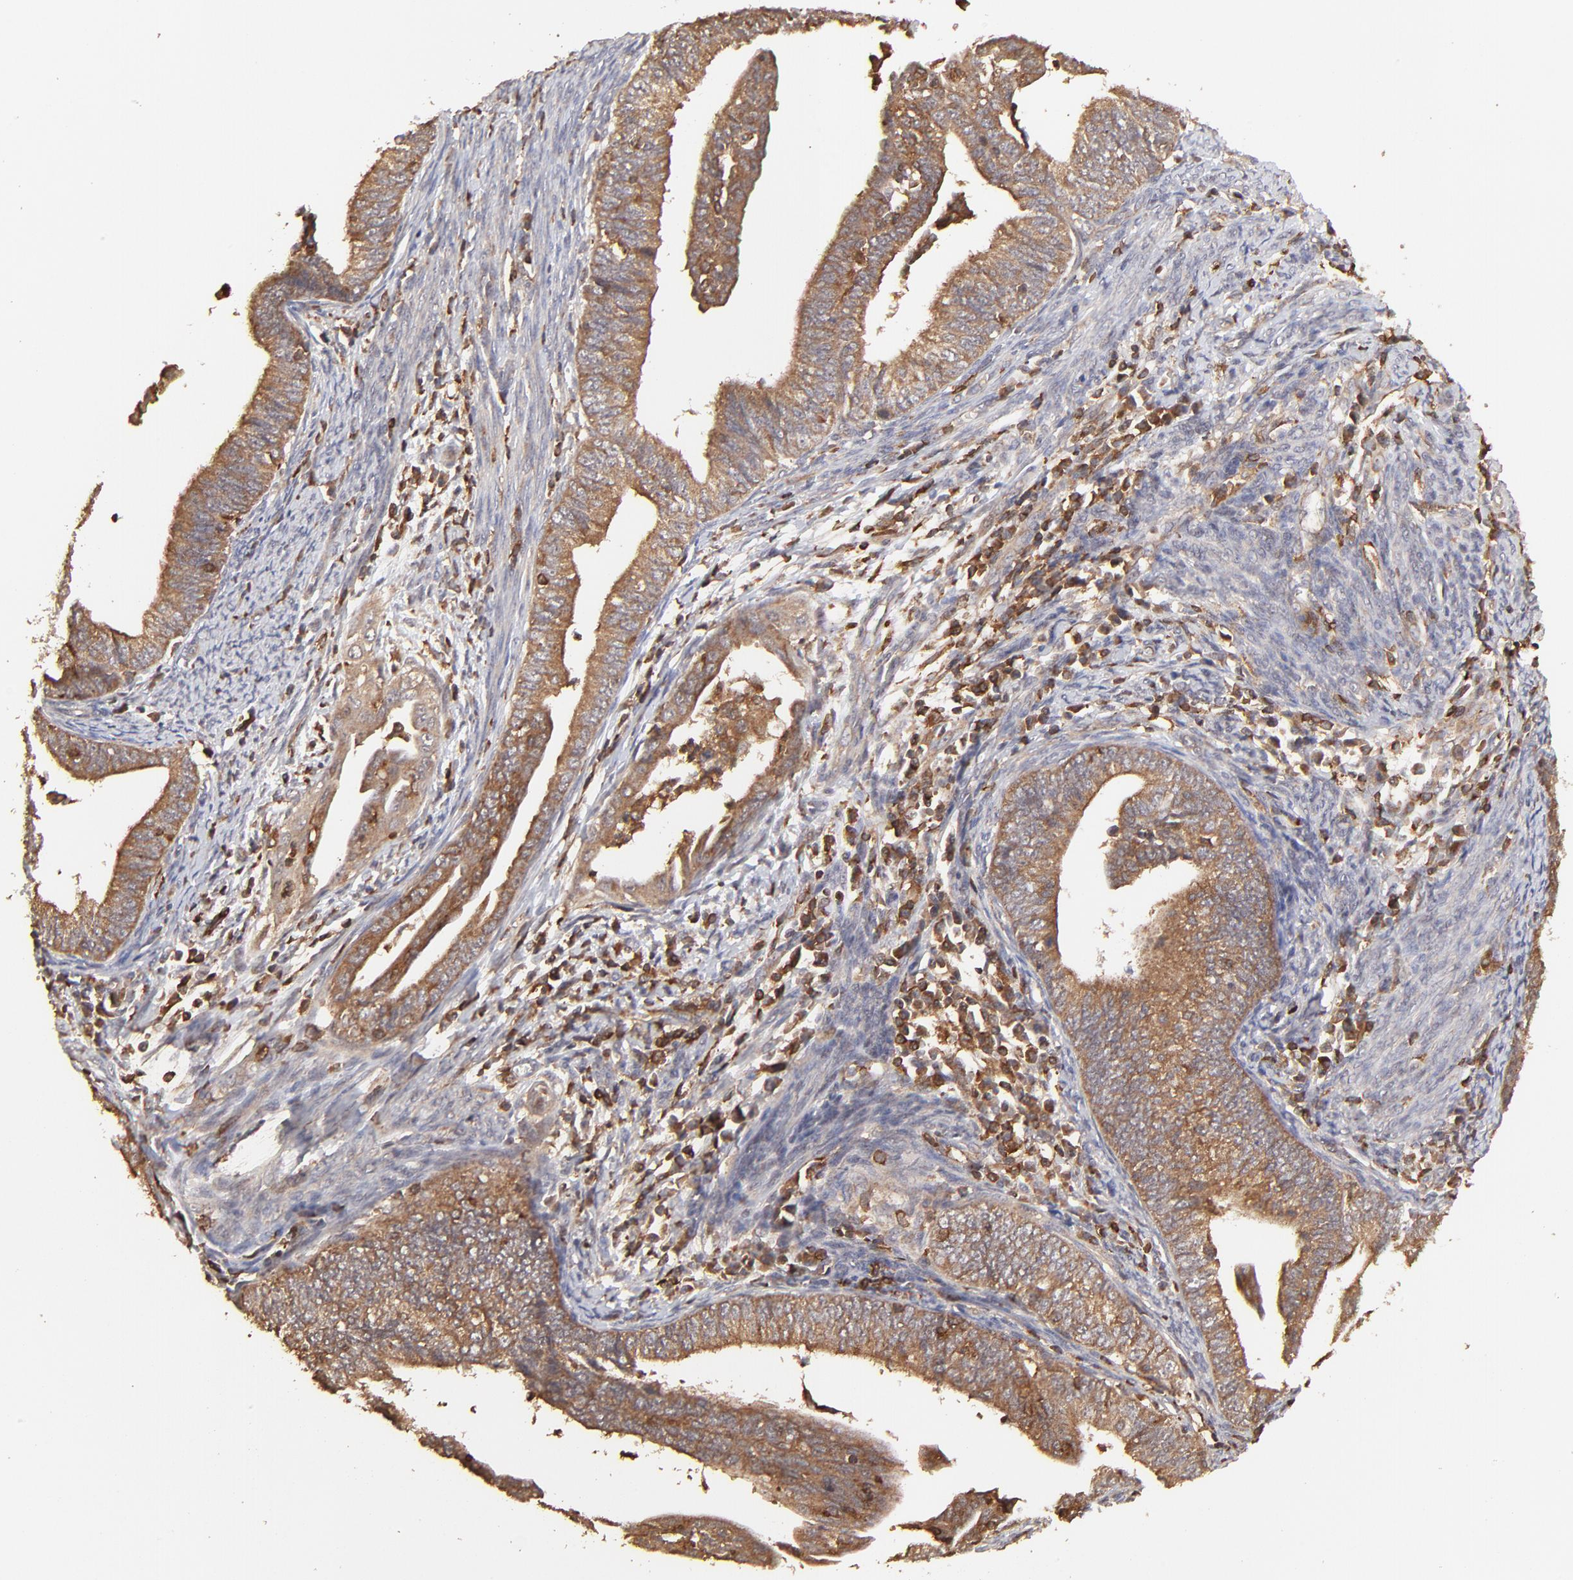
{"staining": {"intensity": "moderate", "quantity": ">75%", "location": "cytoplasmic/membranous"}, "tissue": "endometrial cancer", "cell_type": "Tumor cells", "image_type": "cancer", "snomed": [{"axis": "morphology", "description": "Adenocarcinoma, NOS"}, {"axis": "topography", "description": "Endometrium"}], "caption": "A high-resolution photomicrograph shows IHC staining of adenocarcinoma (endometrial), which shows moderate cytoplasmic/membranous positivity in about >75% of tumor cells.", "gene": "STON2", "patient": {"sex": "female", "age": 66}}